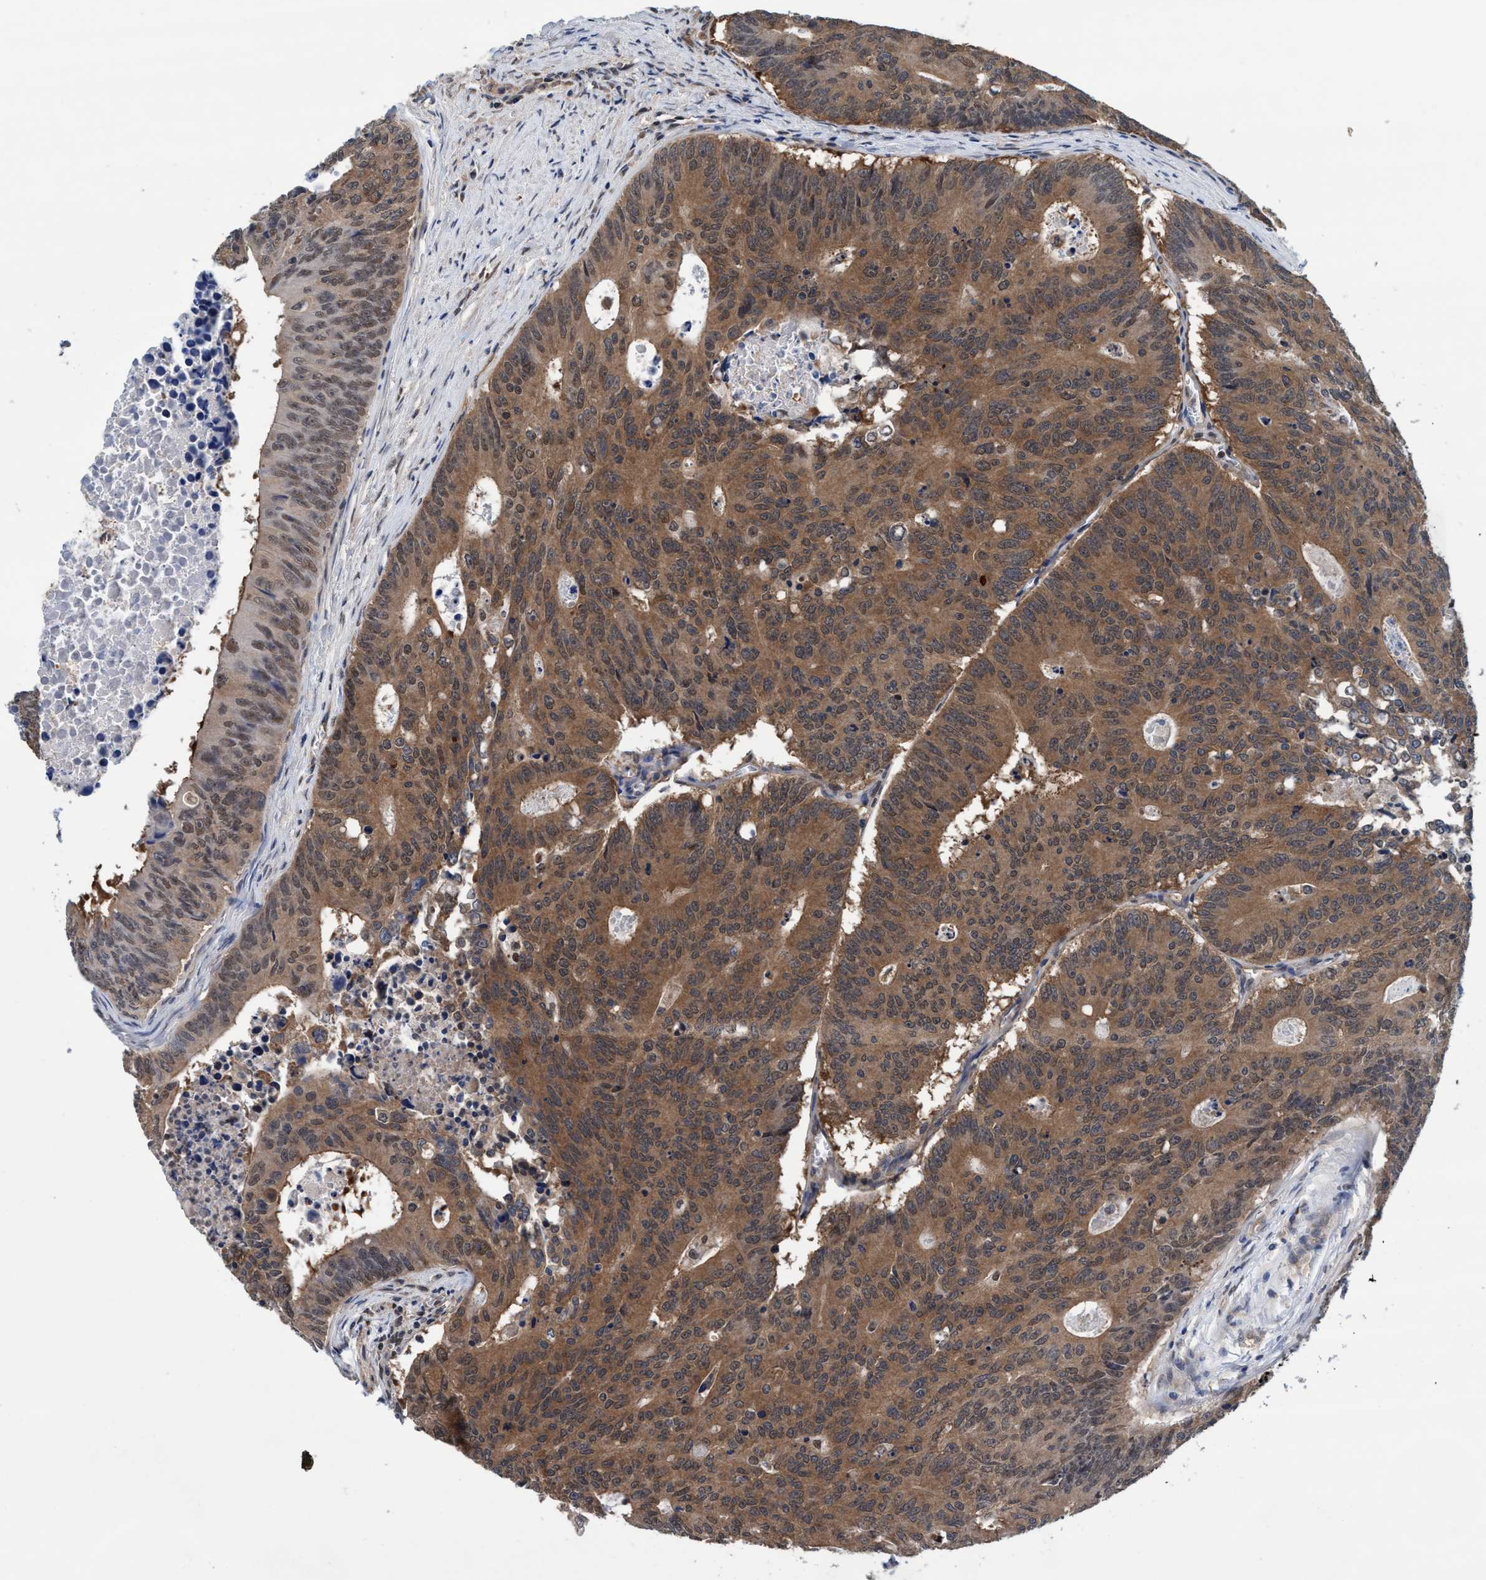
{"staining": {"intensity": "moderate", "quantity": ">75%", "location": "cytoplasmic/membranous"}, "tissue": "colorectal cancer", "cell_type": "Tumor cells", "image_type": "cancer", "snomed": [{"axis": "morphology", "description": "Adenocarcinoma, NOS"}, {"axis": "topography", "description": "Colon"}], "caption": "Protein staining demonstrates moderate cytoplasmic/membranous staining in about >75% of tumor cells in colorectal cancer. Using DAB (3,3'-diaminobenzidine) (brown) and hematoxylin (blue) stains, captured at high magnification using brightfield microscopy.", "gene": "PSMD12", "patient": {"sex": "male", "age": 87}}